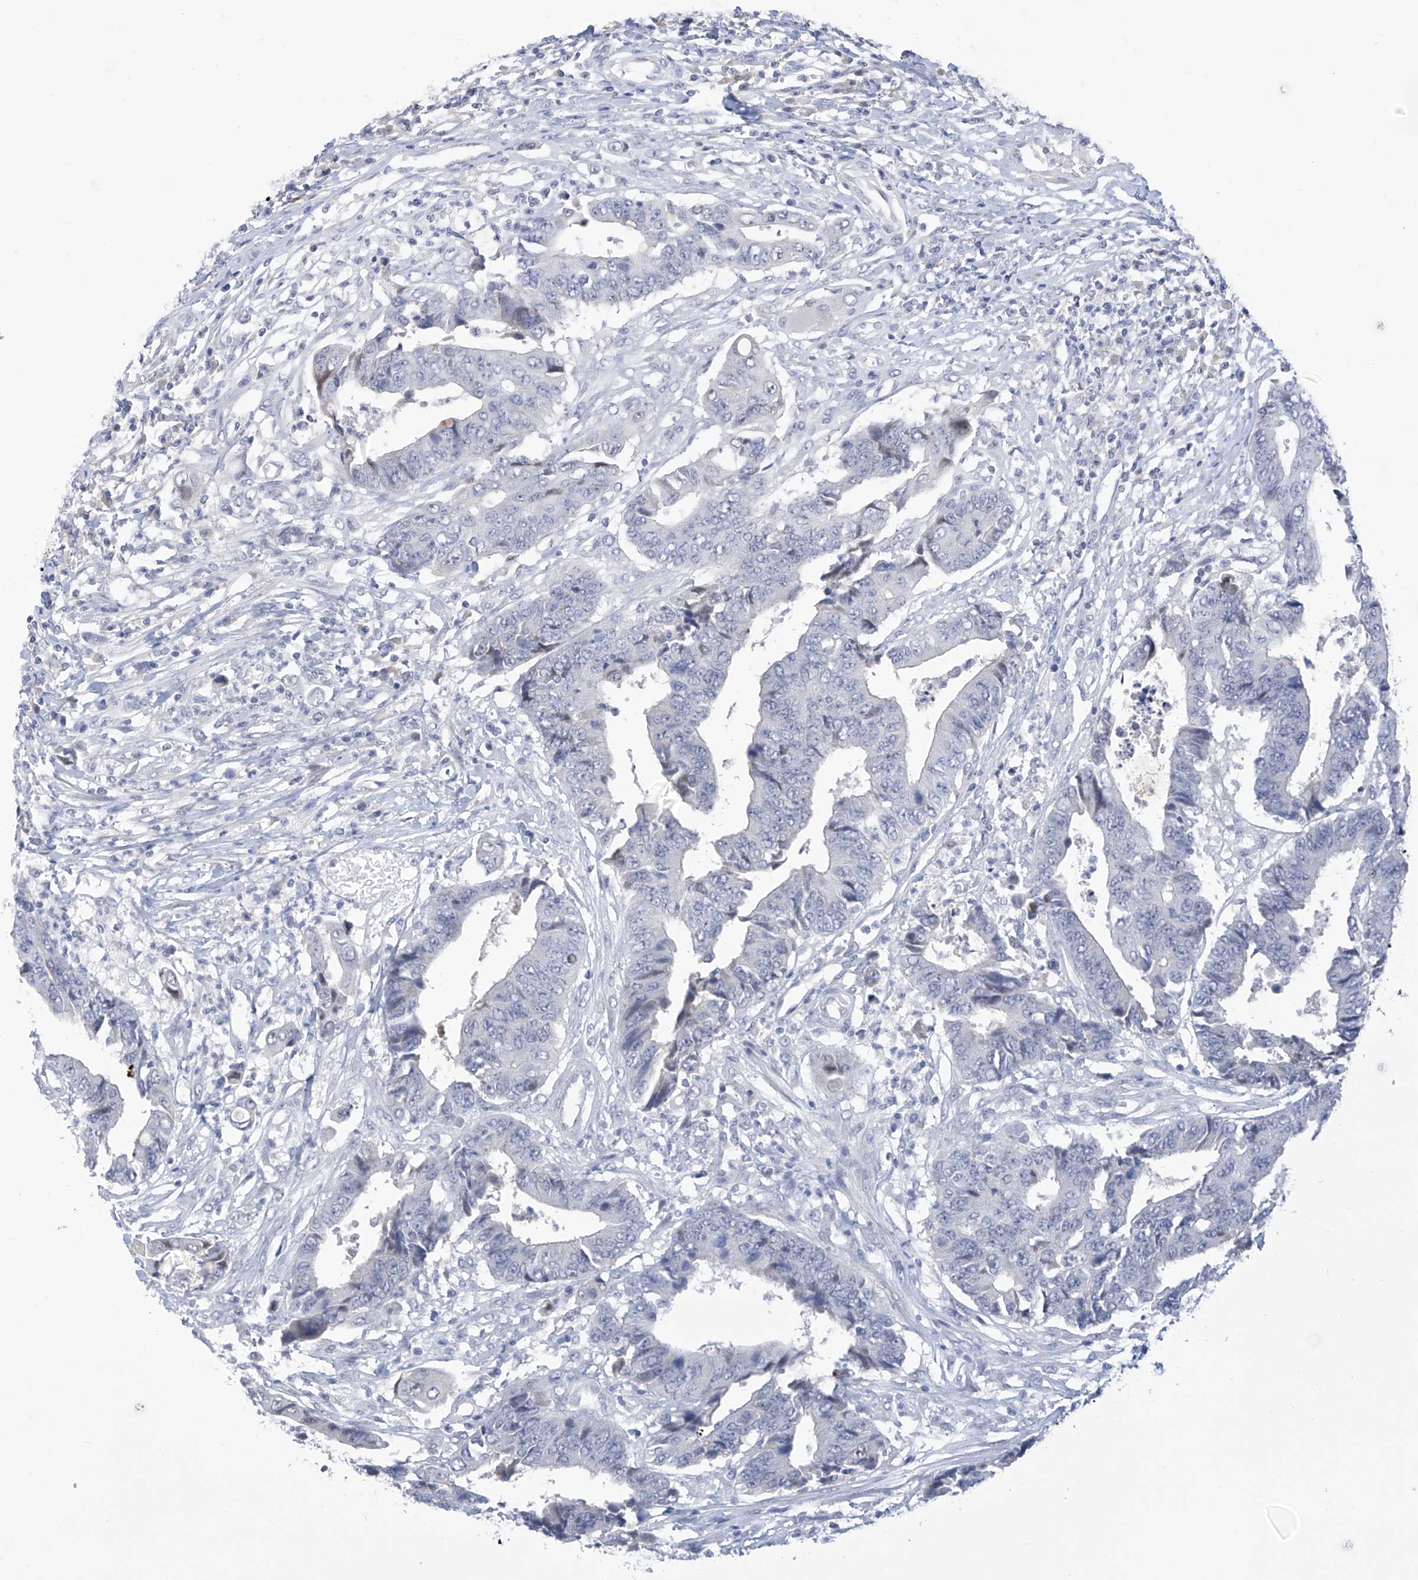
{"staining": {"intensity": "negative", "quantity": "none", "location": "none"}, "tissue": "colorectal cancer", "cell_type": "Tumor cells", "image_type": "cancer", "snomed": [{"axis": "morphology", "description": "Adenocarcinoma, NOS"}, {"axis": "topography", "description": "Rectum"}], "caption": "Immunohistochemistry (IHC) of colorectal cancer (adenocarcinoma) displays no staining in tumor cells.", "gene": "IBA57", "patient": {"sex": "male", "age": 84}}